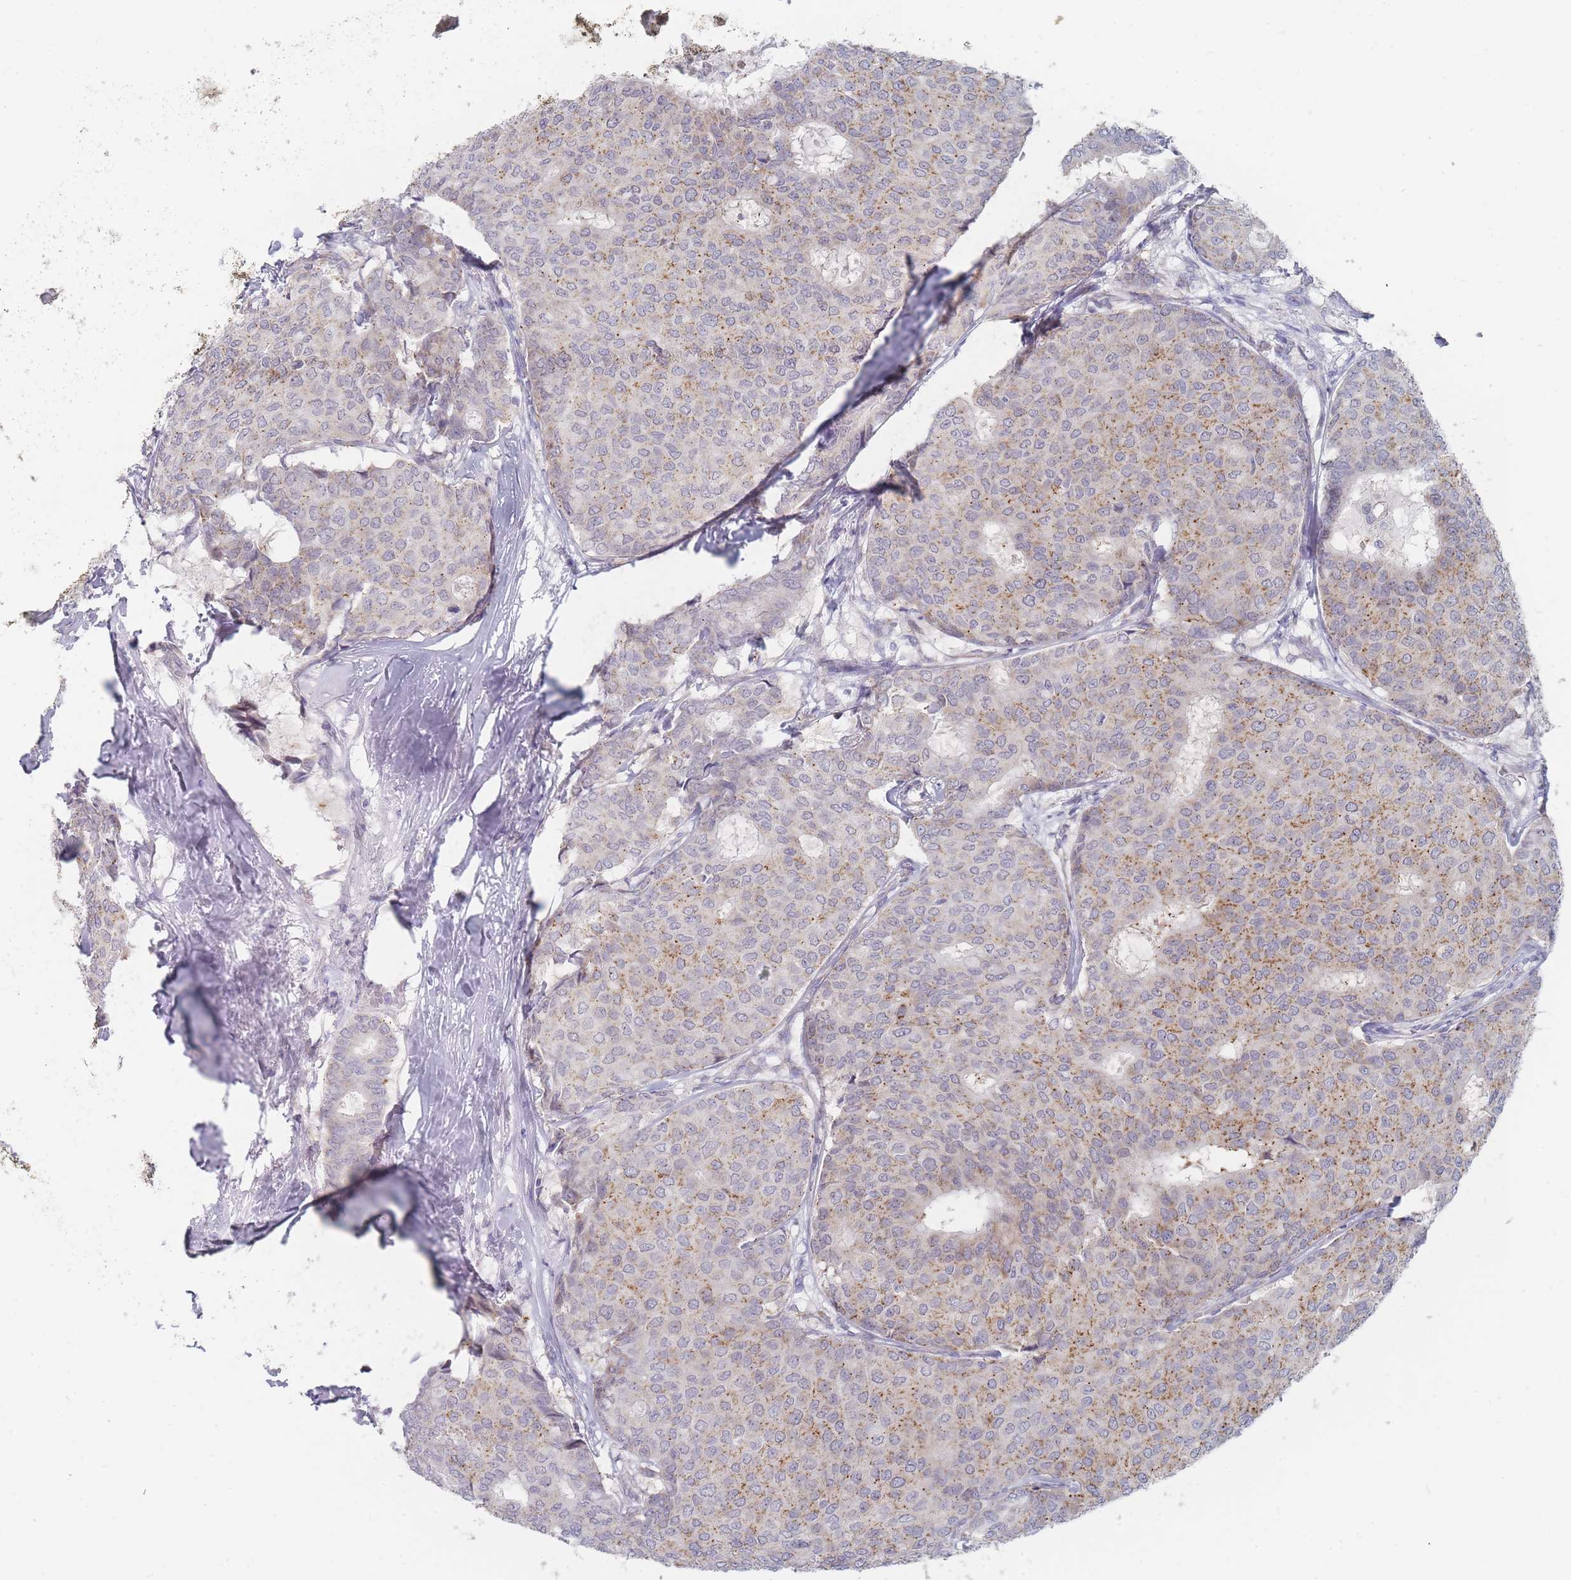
{"staining": {"intensity": "weak", "quantity": "25%-75%", "location": "cytoplasmic/membranous"}, "tissue": "breast cancer", "cell_type": "Tumor cells", "image_type": "cancer", "snomed": [{"axis": "morphology", "description": "Duct carcinoma"}, {"axis": "topography", "description": "Breast"}], "caption": "DAB (3,3'-diaminobenzidine) immunohistochemical staining of breast cancer (invasive ductal carcinoma) exhibits weak cytoplasmic/membranous protein positivity in approximately 25%-75% of tumor cells.", "gene": "RNF8", "patient": {"sex": "female", "age": 75}}